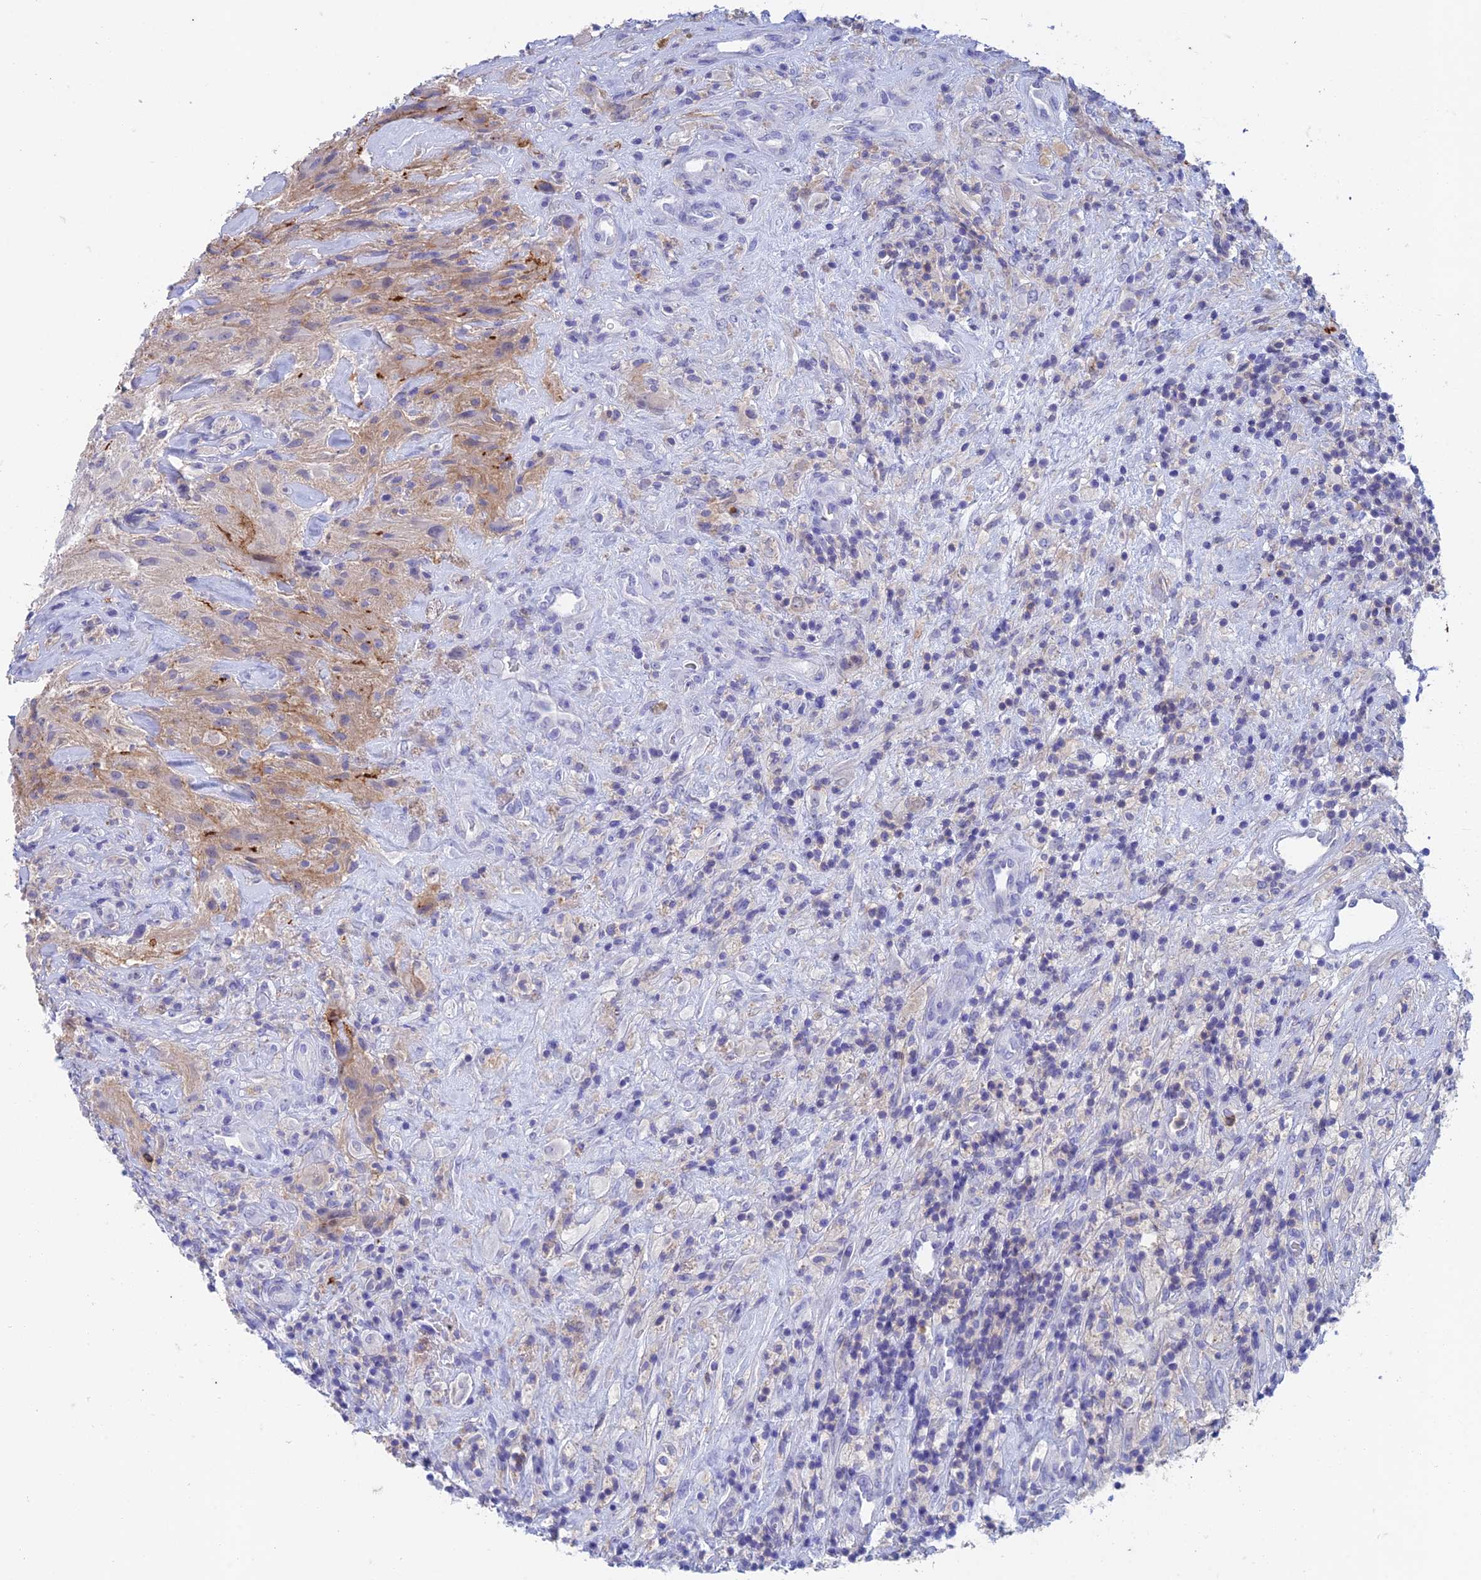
{"staining": {"intensity": "negative", "quantity": "none", "location": "none"}, "tissue": "glioma", "cell_type": "Tumor cells", "image_type": "cancer", "snomed": [{"axis": "morphology", "description": "Glioma, malignant, High grade"}, {"axis": "topography", "description": "Brain"}], "caption": "Glioma was stained to show a protein in brown. There is no significant positivity in tumor cells.", "gene": "FGF7", "patient": {"sex": "male", "age": 69}}